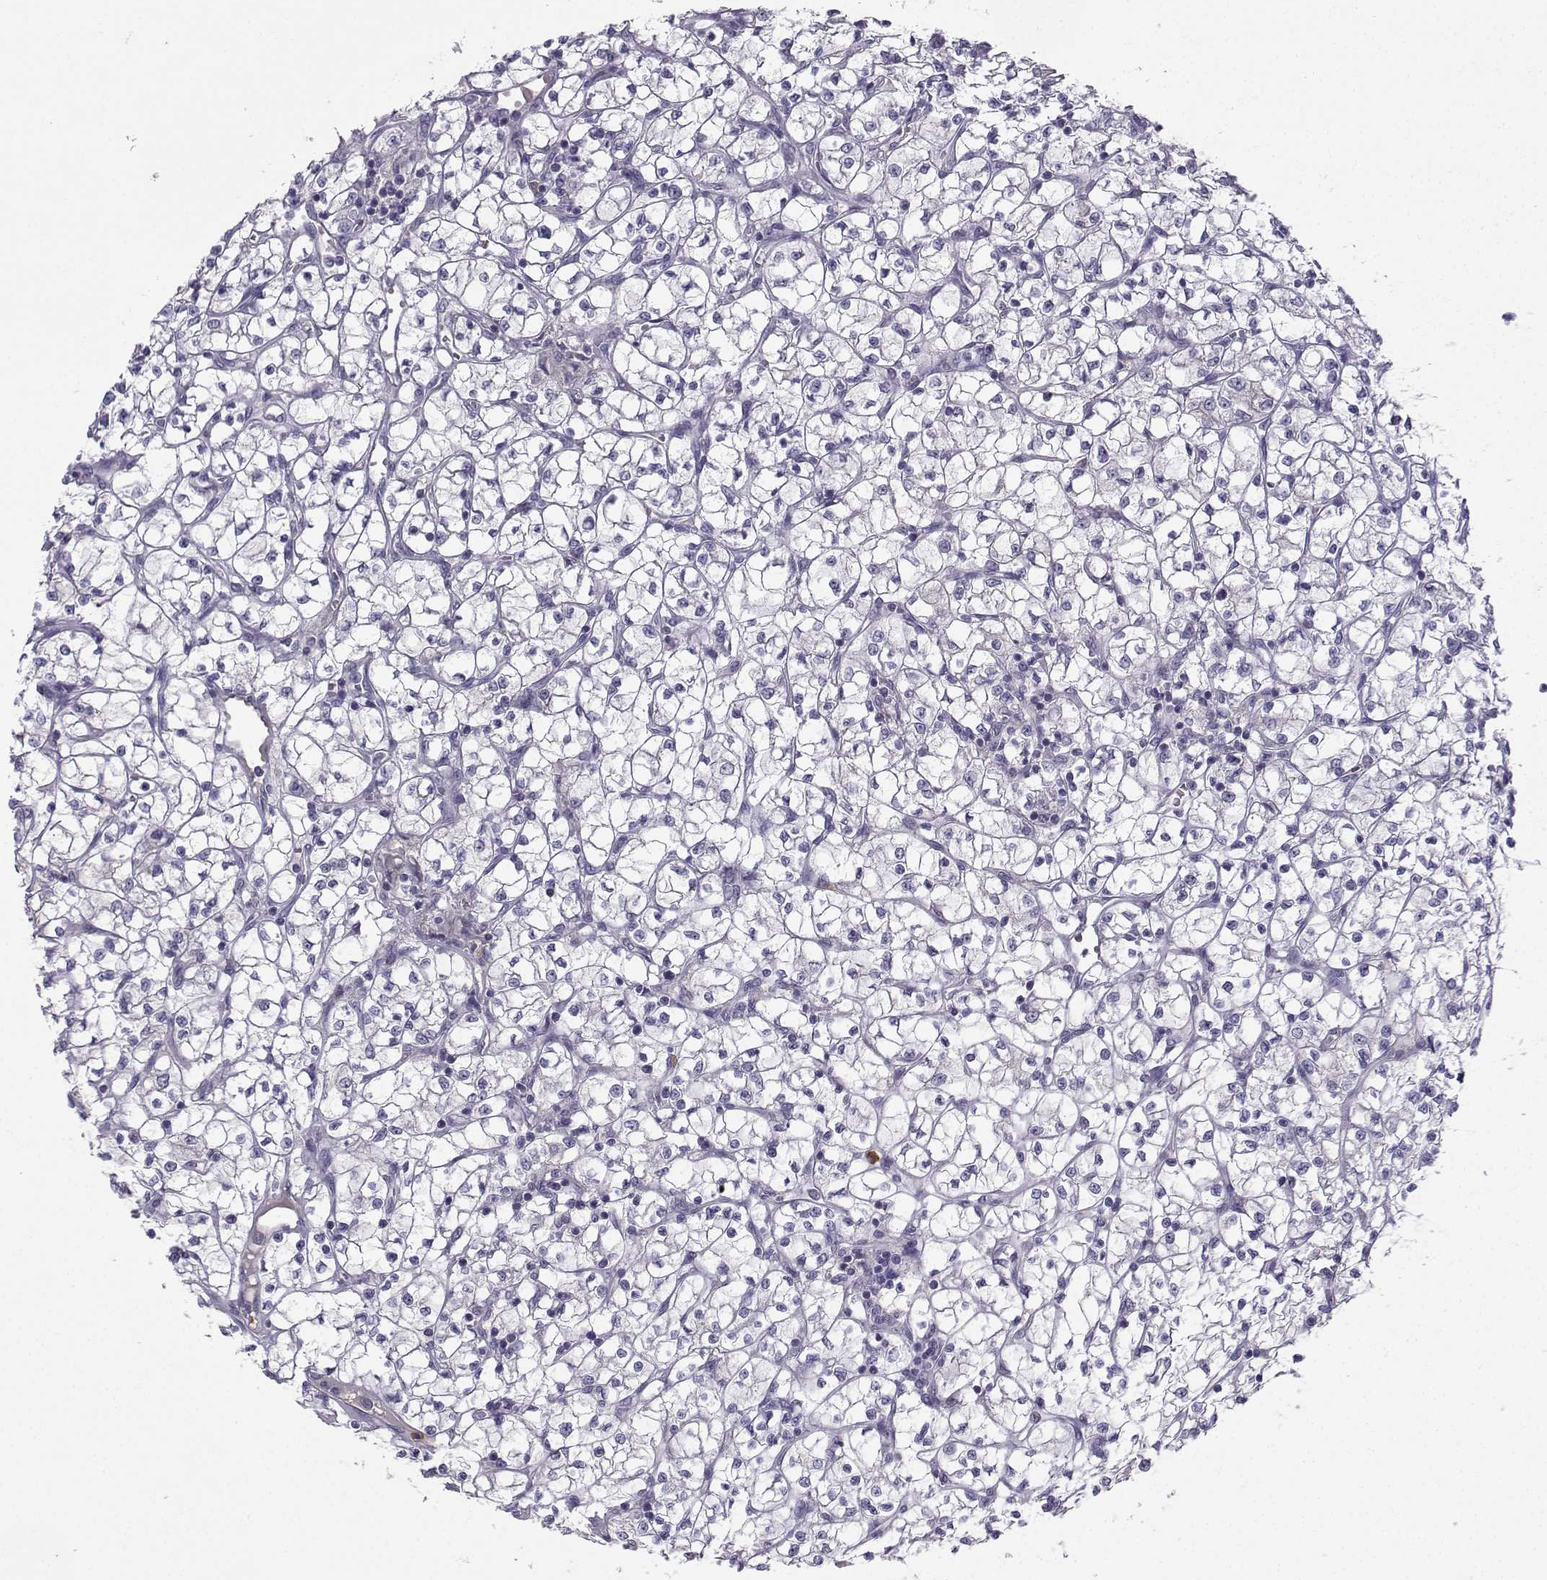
{"staining": {"intensity": "negative", "quantity": "none", "location": "none"}, "tissue": "renal cancer", "cell_type": "Tumor cells", "image_type": "cancer", "snomed": [{"axis": "morphology", "description": "Adenocarcinoma, NOS"}, {"axis": "topography", "description": "Kidney"}], "caption": "Tumor cells show no significant staining in renal cancer (adenocarcinoma).", "gene": "CALY", "patient": {"sex": "female", "age": 64}}